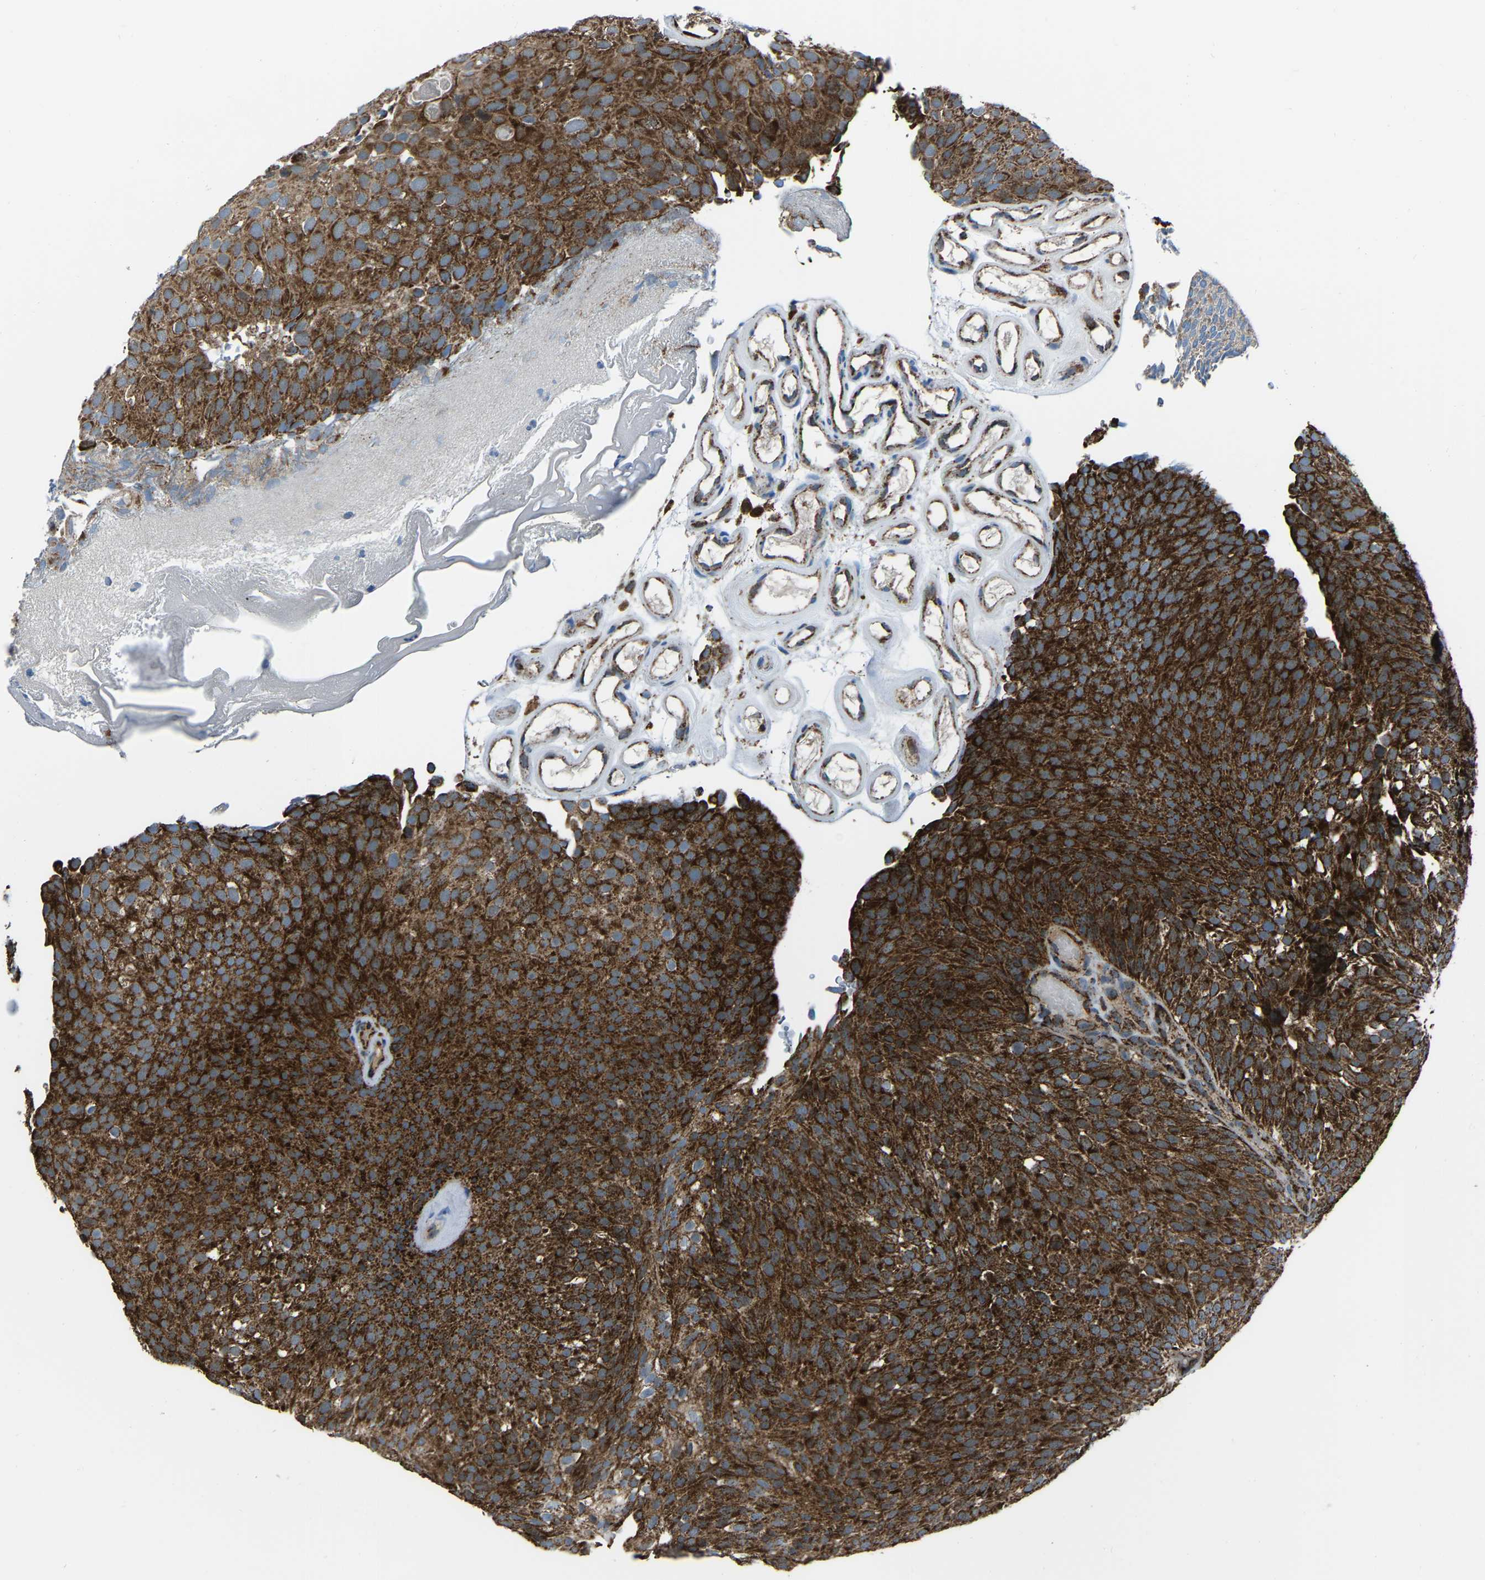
{"staining": {"intensity": "strong", "quantity": ">75%", "location": "cytoplasmic/membranous"}, "tissue": "urothelial cancer", "cell_type": "Tumor cells", "image_type": "cancer", "snomed": [{"axis": "morphology", "description": "Urothelial carcinoma, Low grade"}, {"axis": "topography", "description": "Urinary bladder"}], "caption": "A brown stain labels strong cytoplasmic/membranous expression of a protein in human urothelial cancer tumor cells.", "gene": "AKR1A1", "patient": {"sex": "male", "age": 78}}